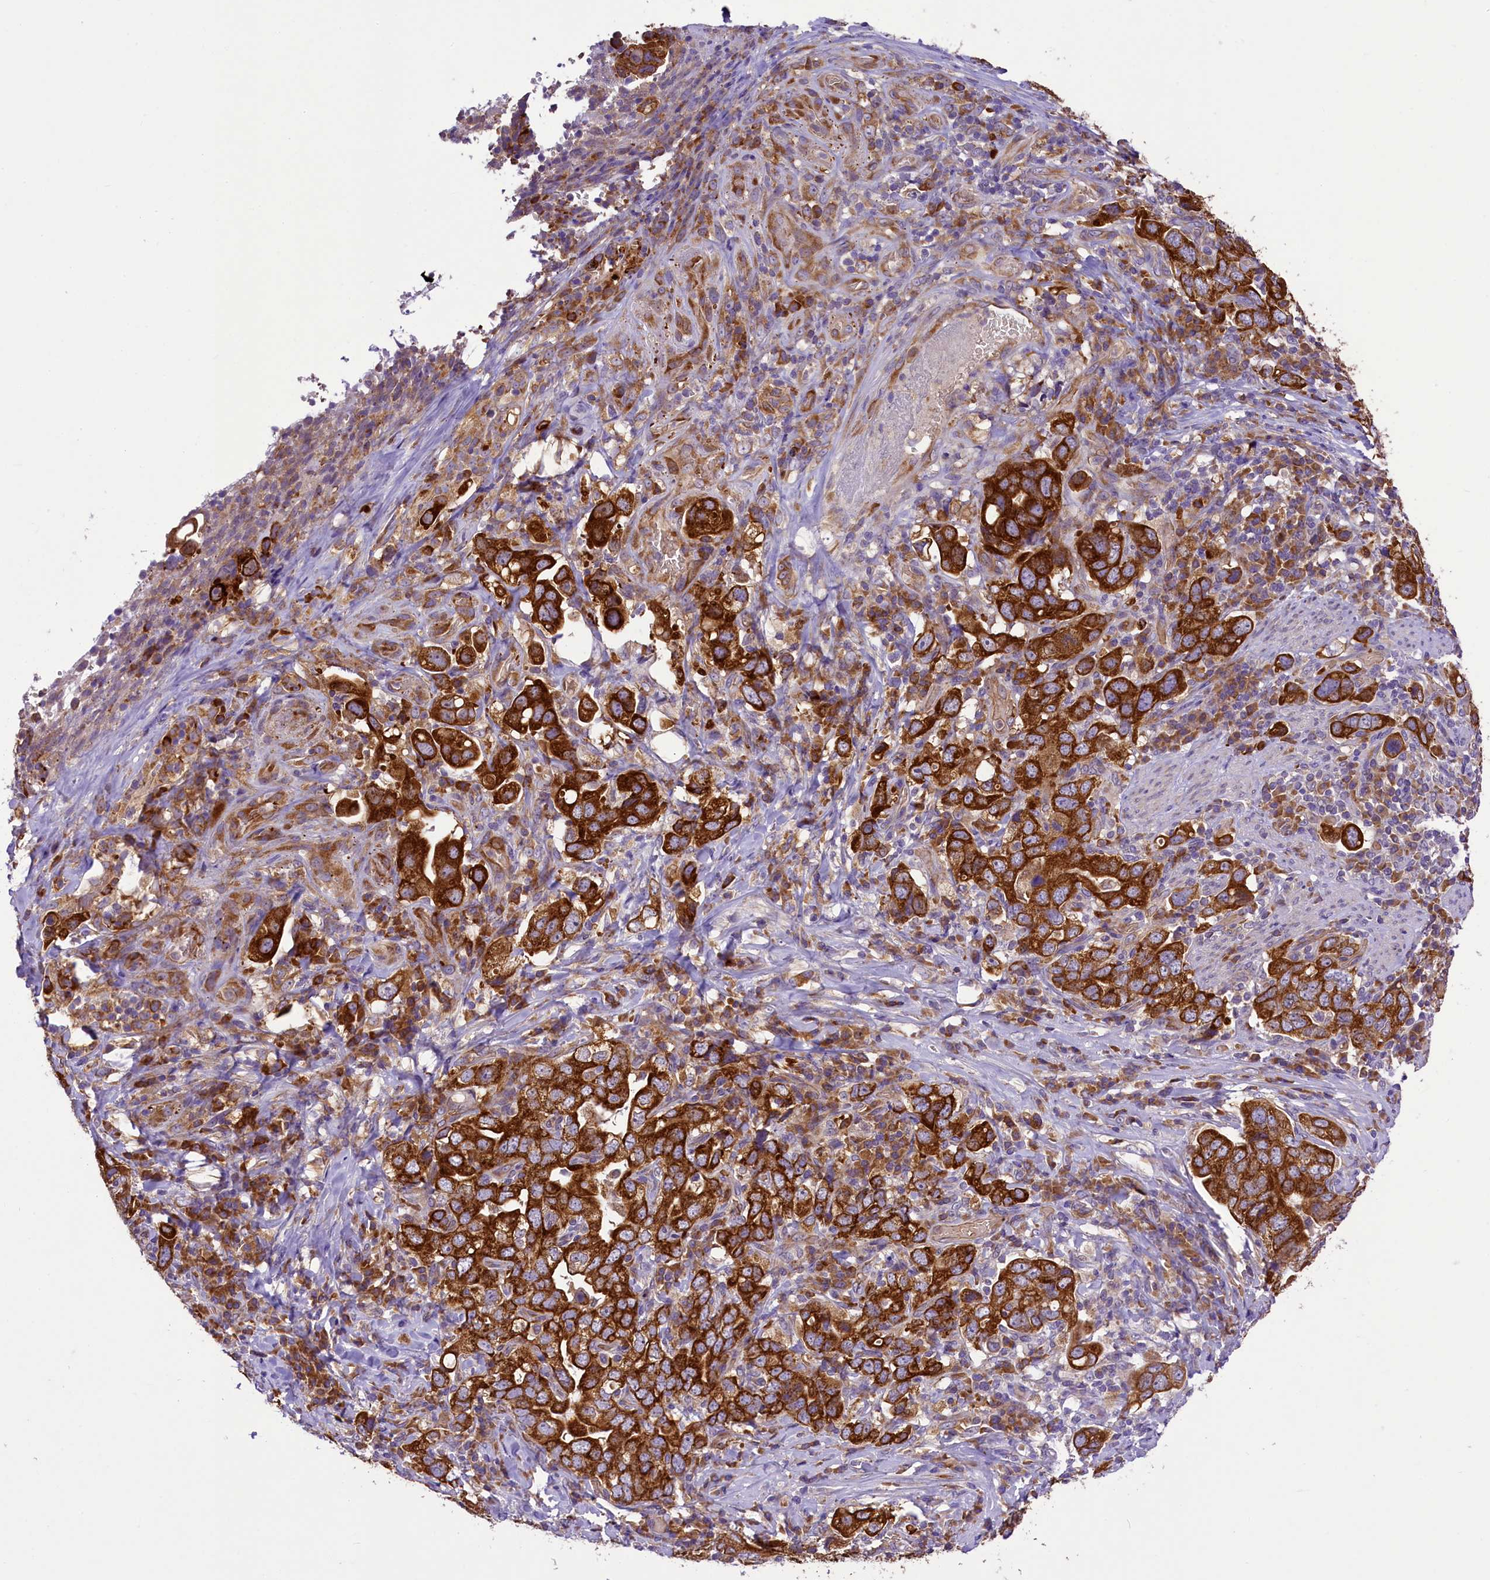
{"staining": {"intensity": "strong", "quantity": ">75%", "location": "cytoplasmic/membranous"}, "tissue": "stomach cancer", "cell_type": "Tumor cells", "image_type": "cancer", "snomed": [{"axis": "morphology", "description": "Adenocarcinoma, NOS"}, {"axis": "topography", "description": "Stomach, upper"}], "caption": "This photomicrograph displays immunohistochemistry staining of stomach cancer, with high strong cytoplasmic/membranous expression in about >75% of tumor cells.", "gene": "LARP4", "patient": {"sex": "male", "age": 62}}